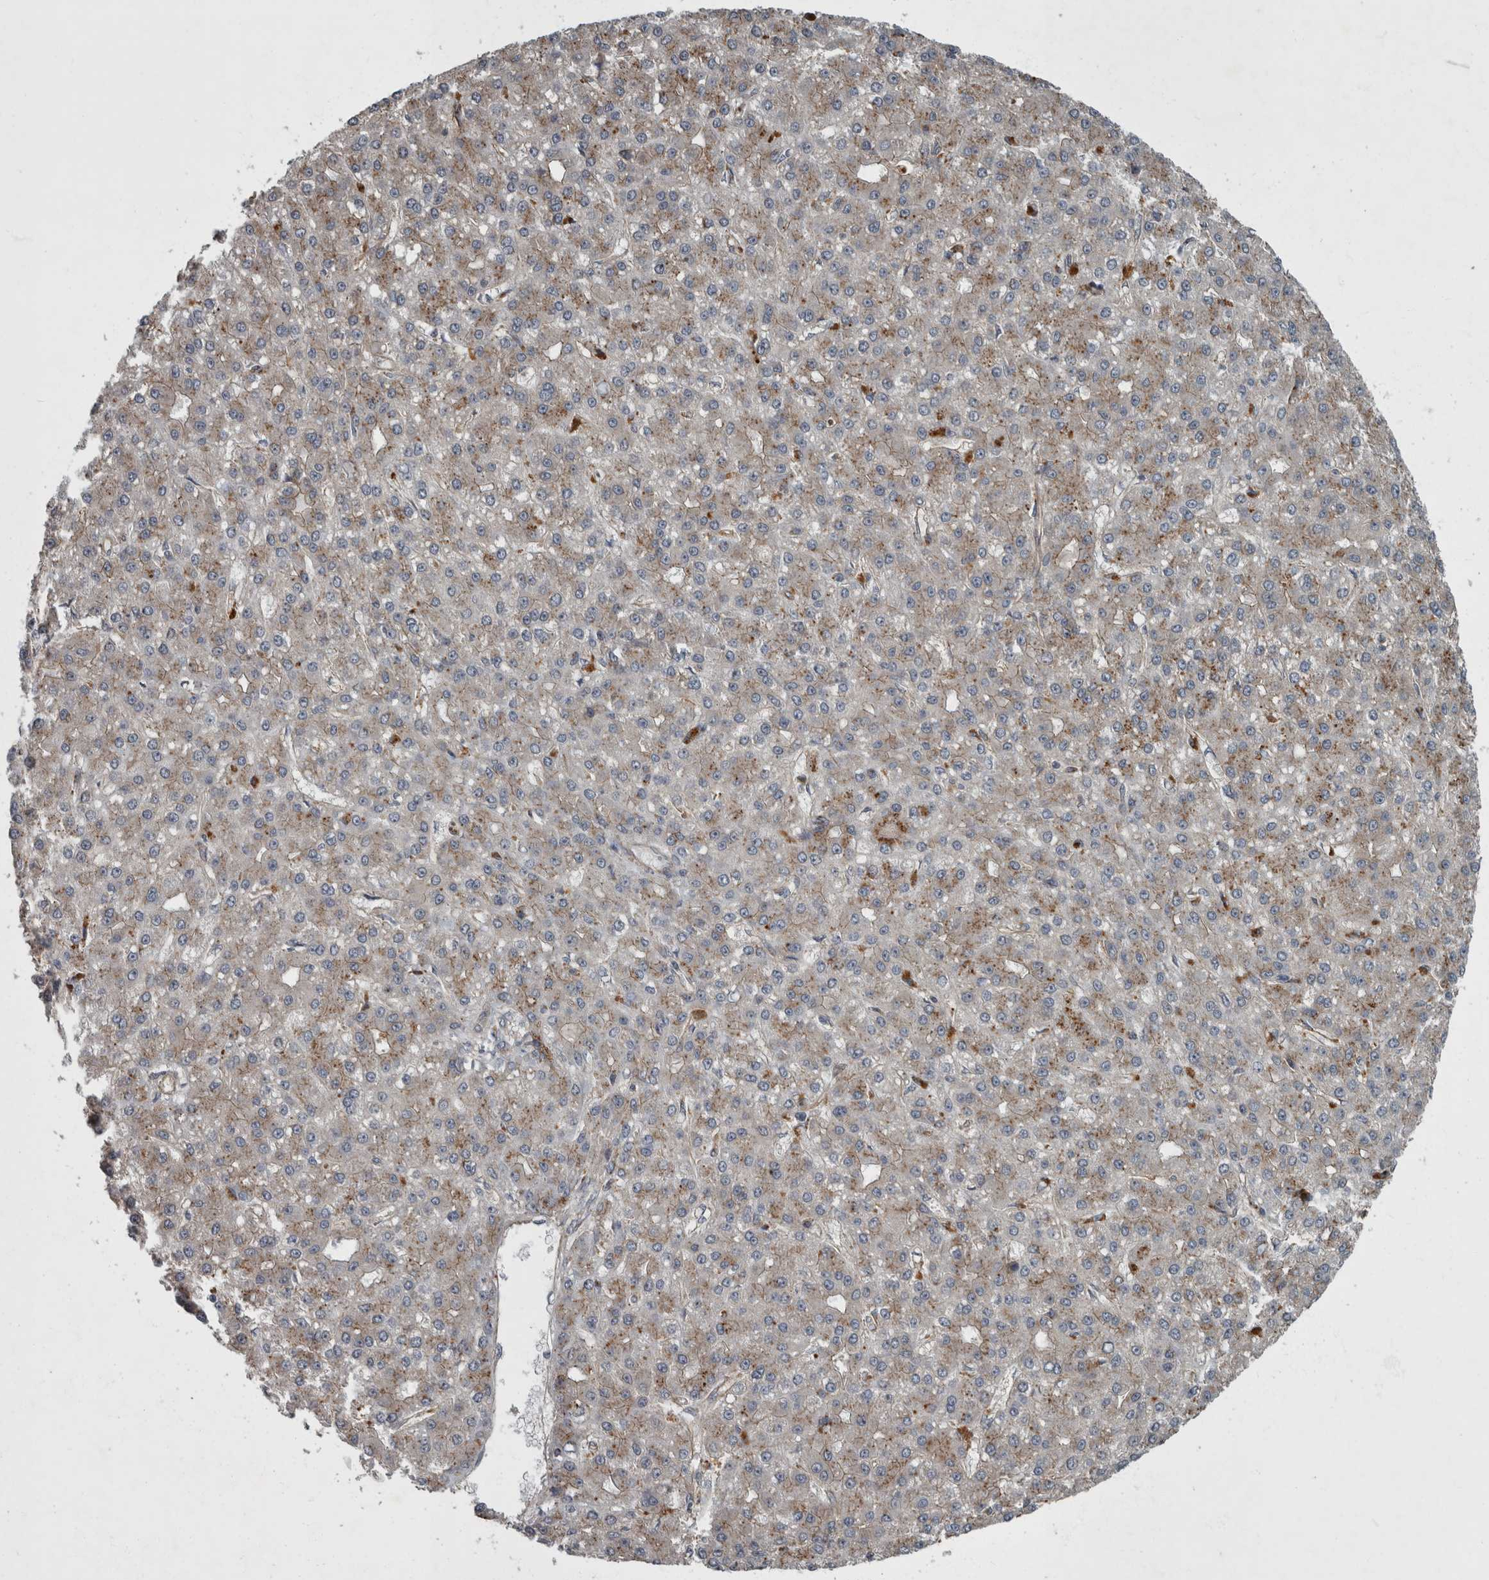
{"staining": {"intensity": "weak", "quantity": "25%-75%", "location": "cytoplasmic/membranous"}, "tissue": "liver cancer", "cell_type": "Tumor cells", "image_type": "cancer", "snomed": [{"axis": "morphology", "description": "Carcinoma, Hepatocellular, NOS"}, {"axis": "topography", "description": "Liver"}], "caption": "A brown stain shows weak cytoplasmic/membranous expression of a protein in liver hepatocellular carcinoma tumor cells. Nuclei are stained in blue.", "gene": "VEGFD", "patient": {"sex": "male", "age": 67}}